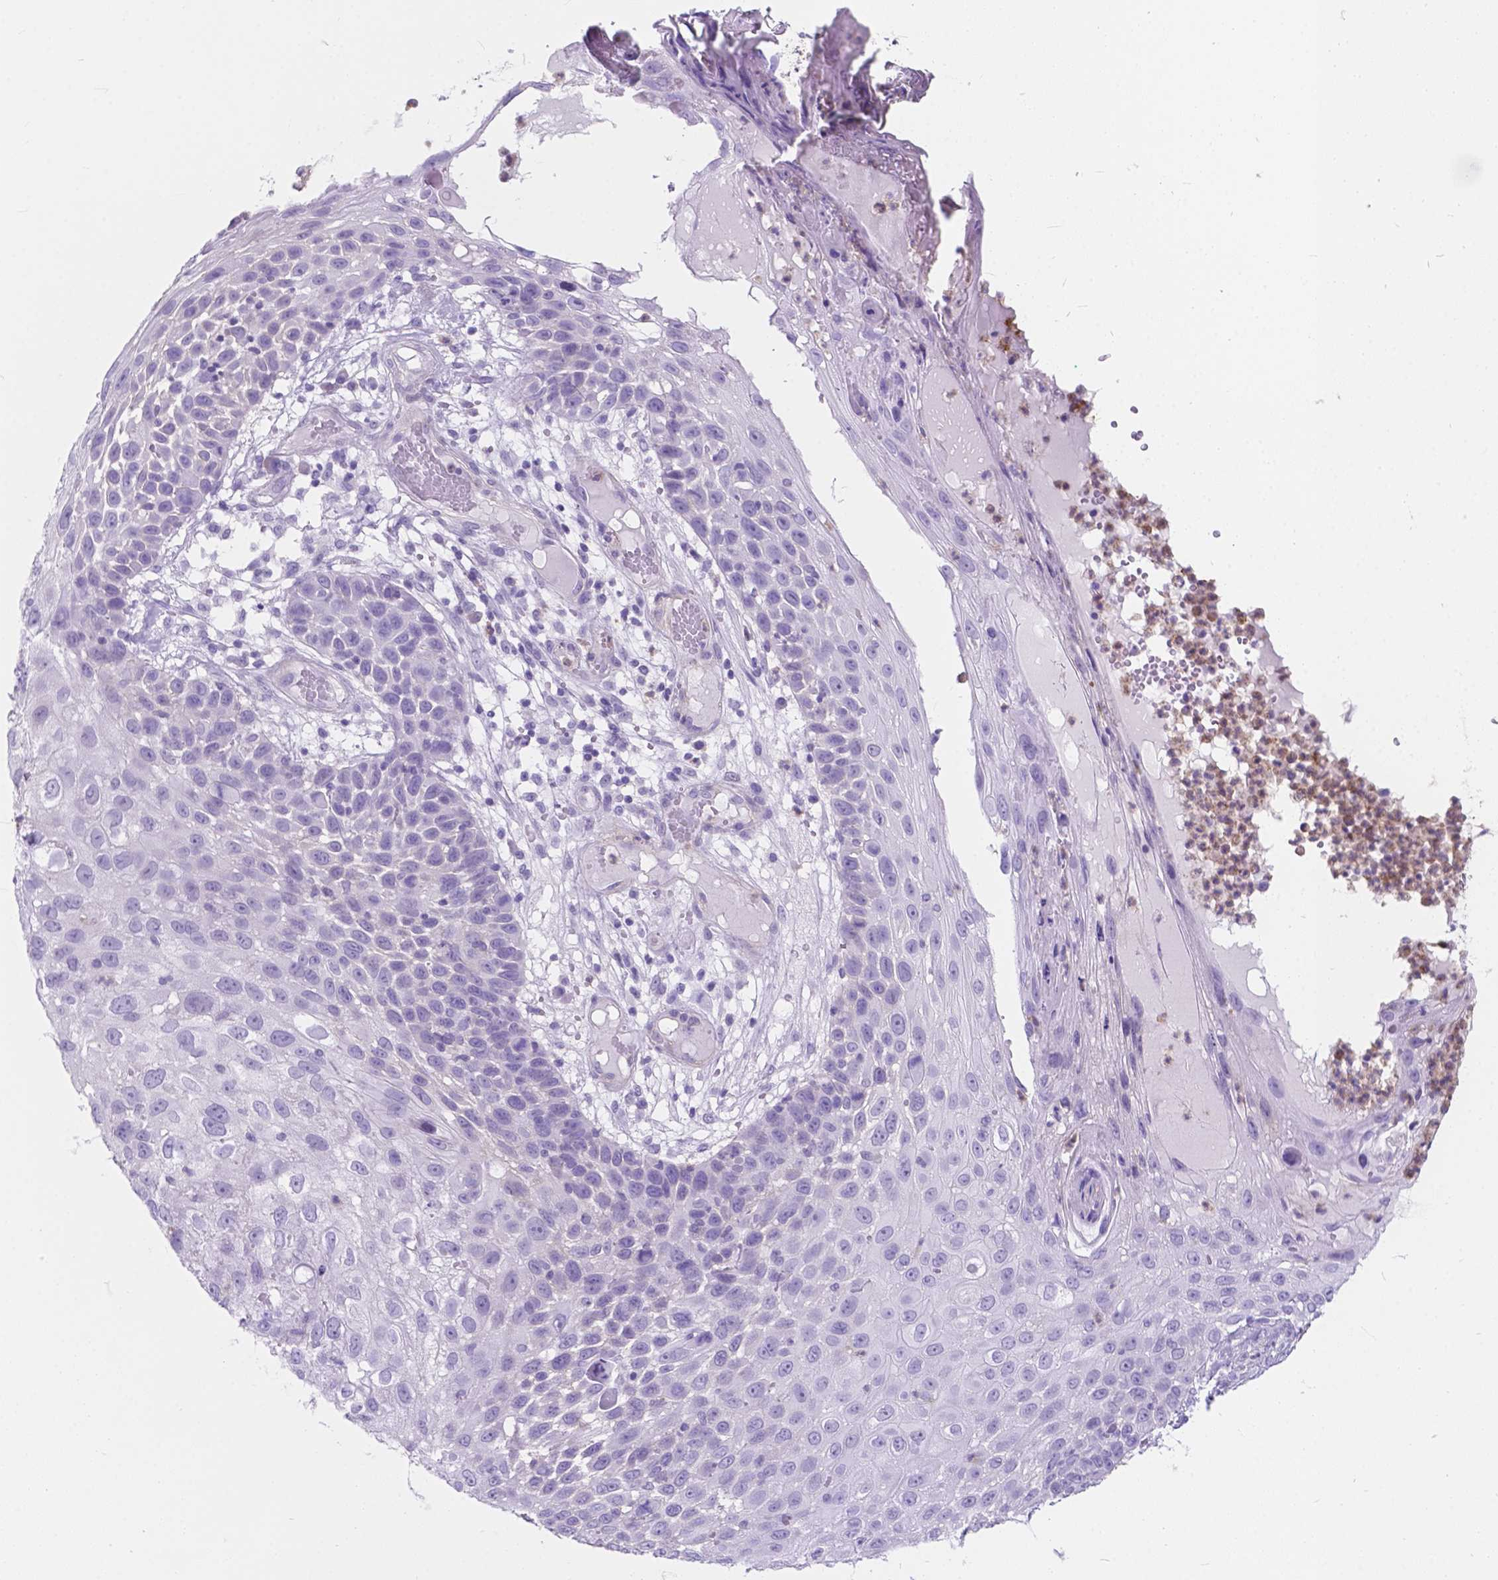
{"staining": {"intensity": "negative", "quantity": "none", "location": "none"}, "tissue": "skin cancer", "cell_type": "Tumor cells", "image_type": "cancer", "snomed": [{"axis": "morphology", "description": "Squamous cell carcinoma, NOS"}, {"axis": "topography", "description": "Skin"}], "caption": "This is an immunohistochemistry (IHC) image of skin squamous cell carcinoma. There is no staining in tumor cells.", "gene": "KIAA0040", "patient": {"sex": "male", "age": 92}}